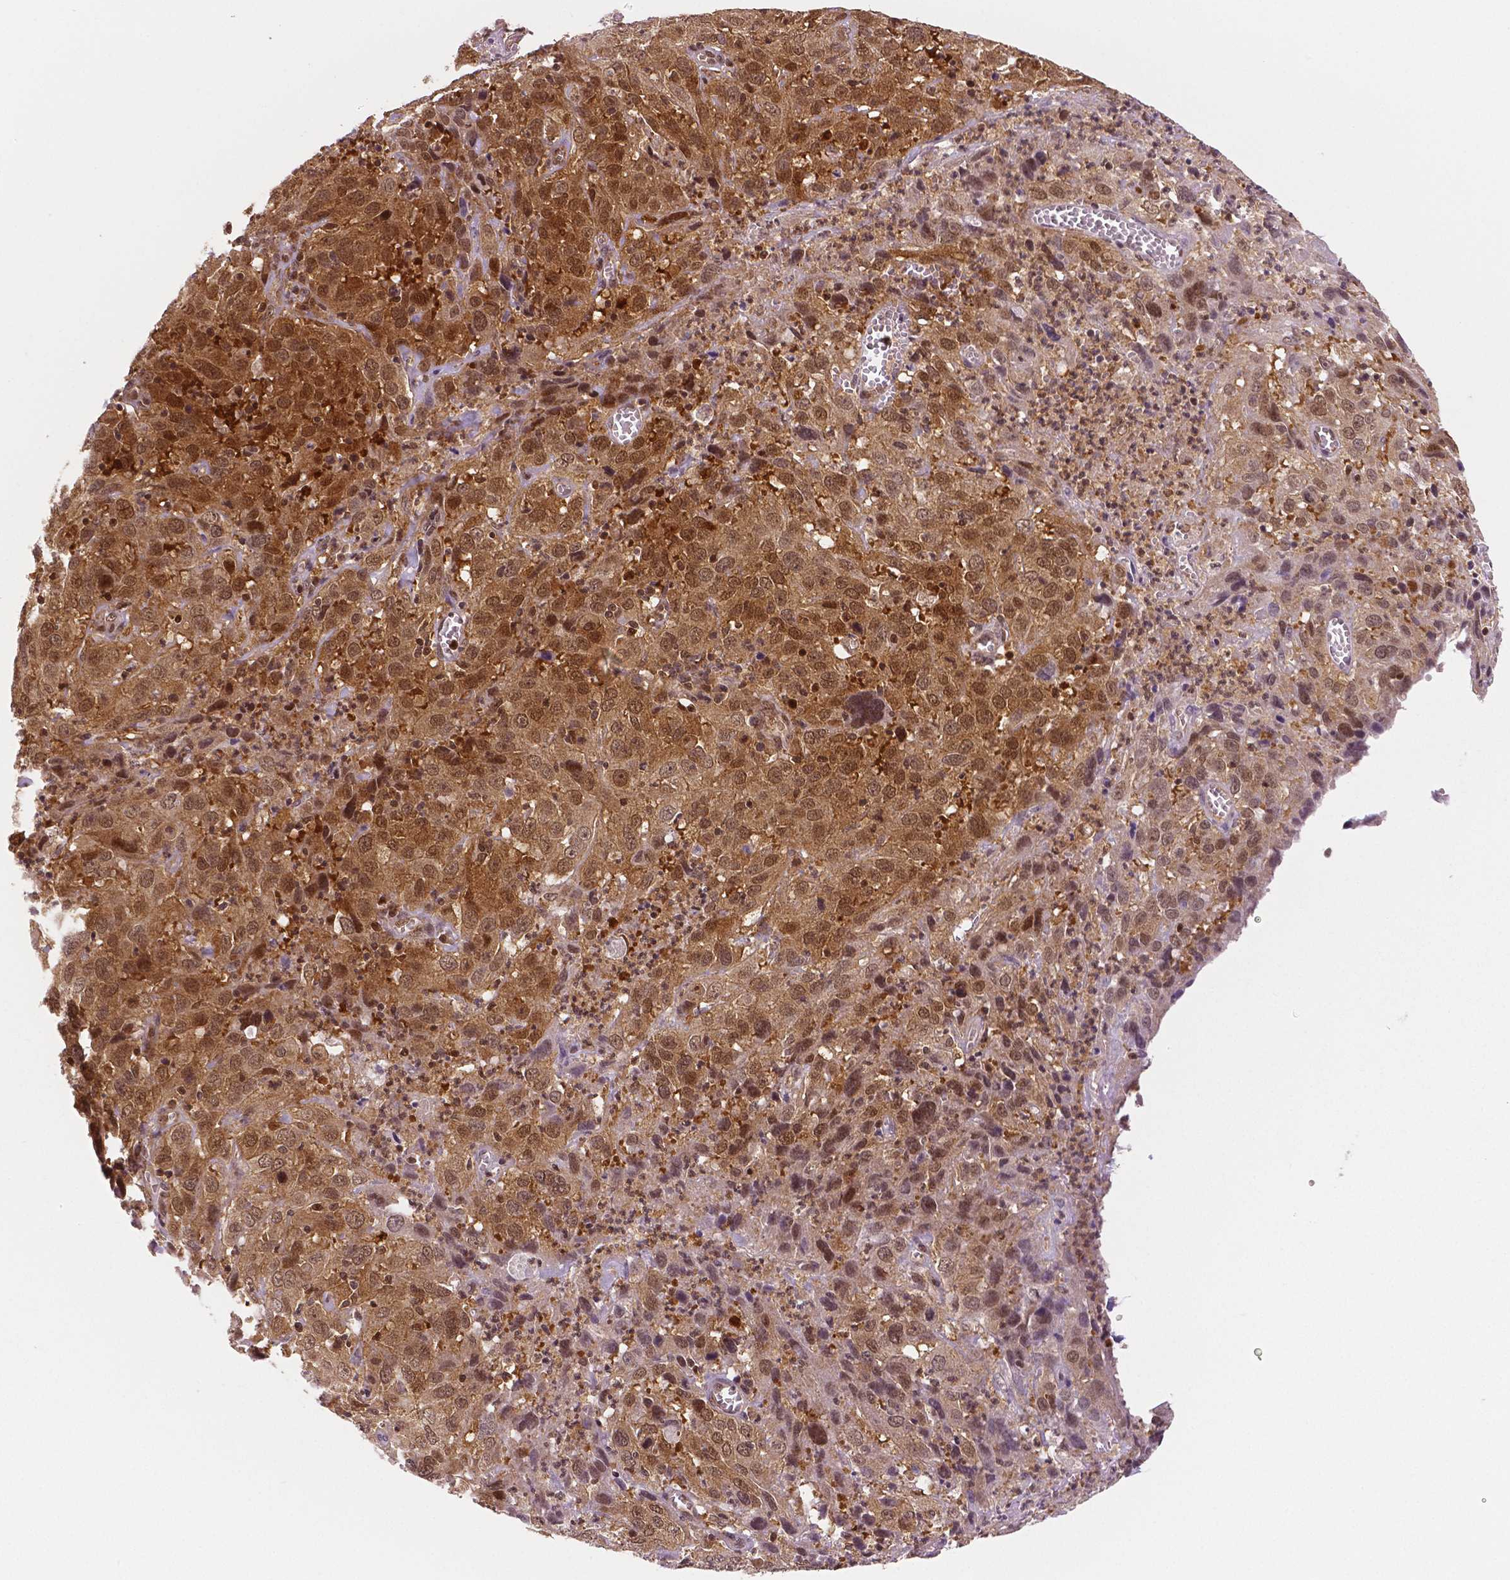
{"staining": {"intensity": "moderate", "quantity": ">75%", "location": "cytoplasmic/membranous,nuclear"}, "tissue": "cervical cancer", "cell_type": "Tumor cells", "image_type": "cancer", "snomed": [{"axis": "morphology", "description": "Squamous cell carcinoma, NOS"}, {"axis": "topography", "description": "Cervix"}], "caption": "Immunohistochemical staining of cervical cancer (squamous cell carcinoma) reveals moderate cytoplasmic/membranous and nuclear protein expression in about >75% of tumor cells. The staining was performed using DAB (3,3'-diaminobenzidine), with brown indicating positive protein expression. Nuclei are stained blue with hematoxylin.", "gene": "STAT3", "patient": {"sex": "female", "age": 32}}